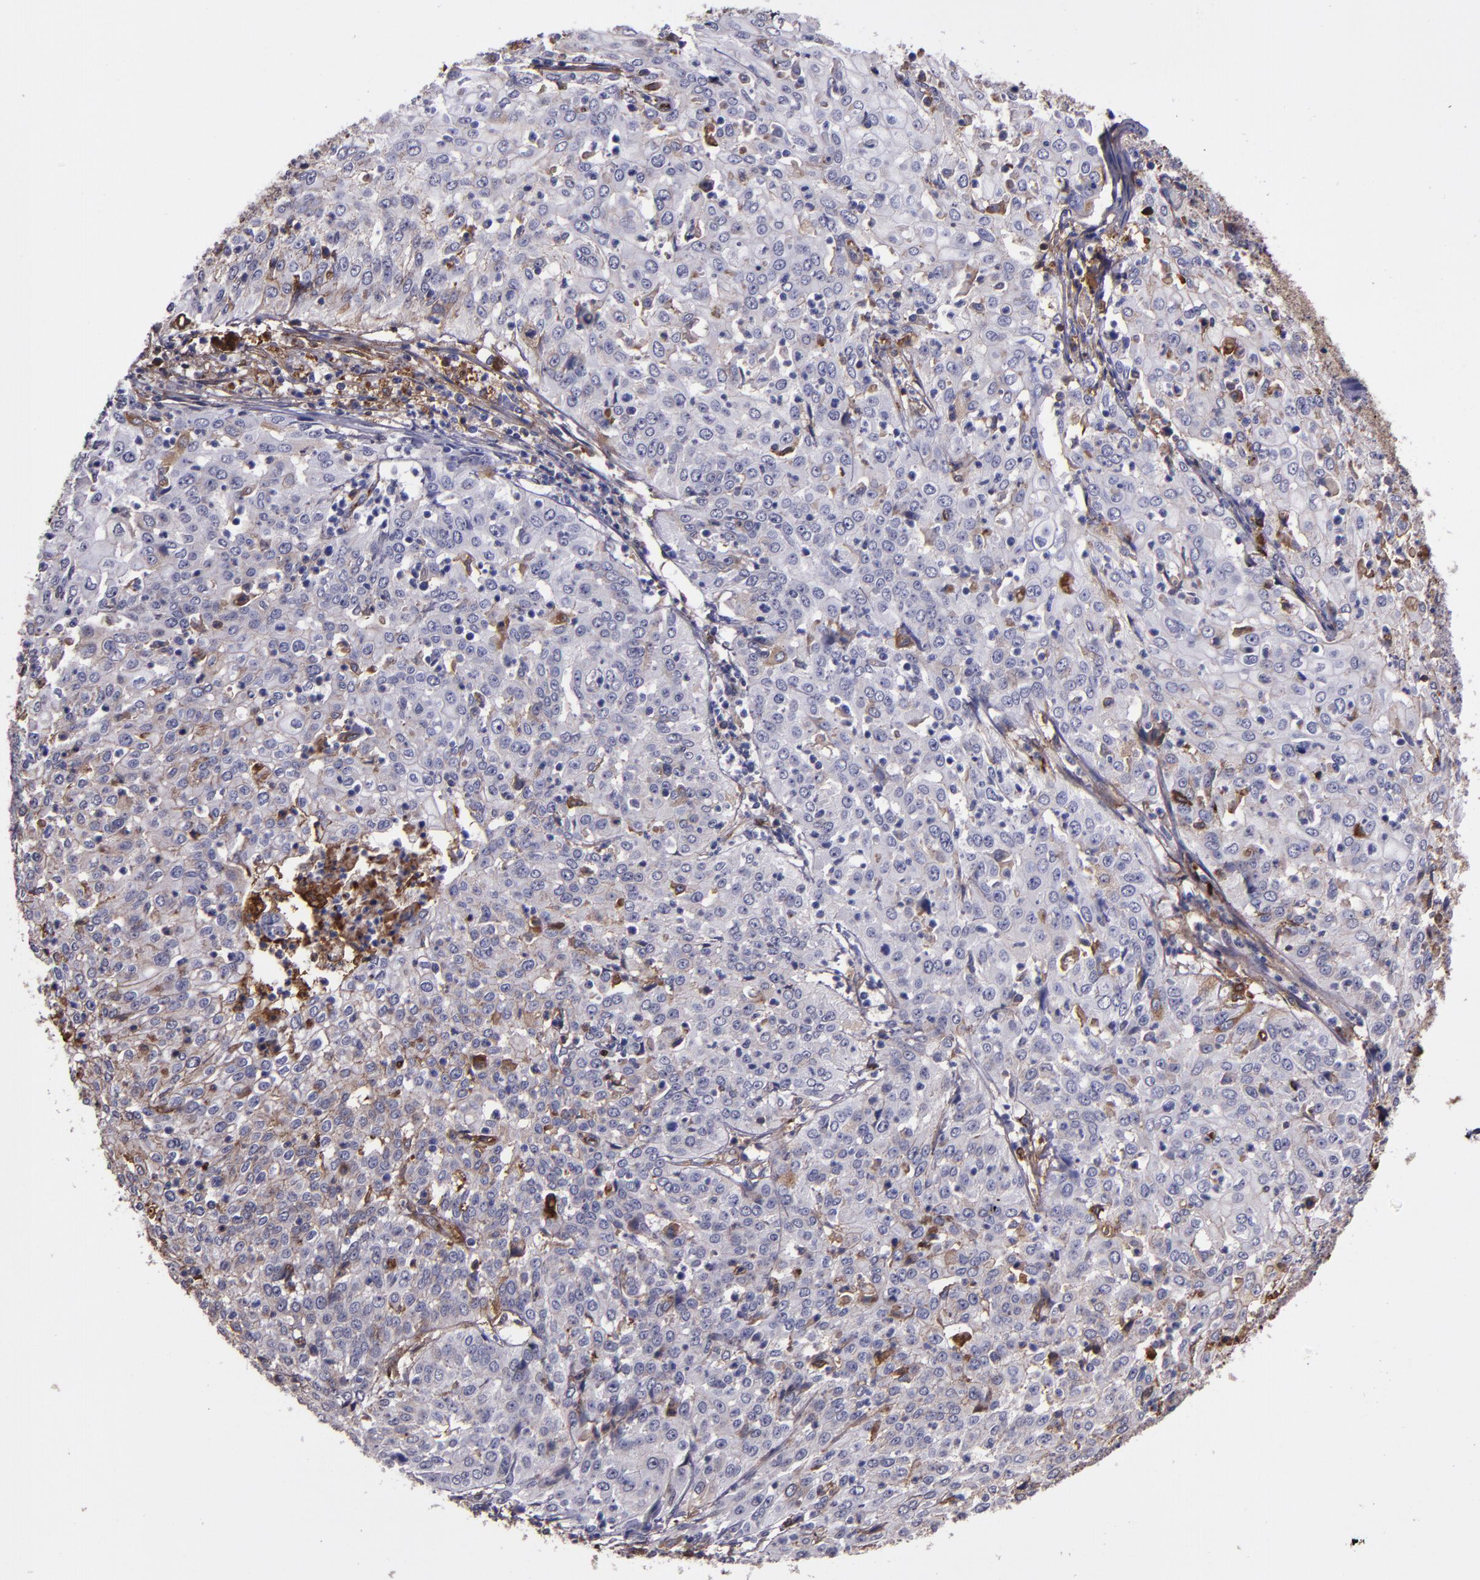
{"staining": {"intensity": "weak", "quantity": "<25%", "location": "cytoplasmic/membranous"}, "tissue": "cervical cancer", "cell_type": "Tumor cells", "image_type": "cancer", "snomed": [{"axis": "morphology", "description": "Squamous cell carcinoma, NOS"}, {"axis": "topography", "description": "Cervix"}], "caption": "The IHC image has no significant expression in tumor cells of squamous cell carcinoma (cervical) tissue.", "gene": "A2M", "patient": {"sex": "female", "age": 39}}